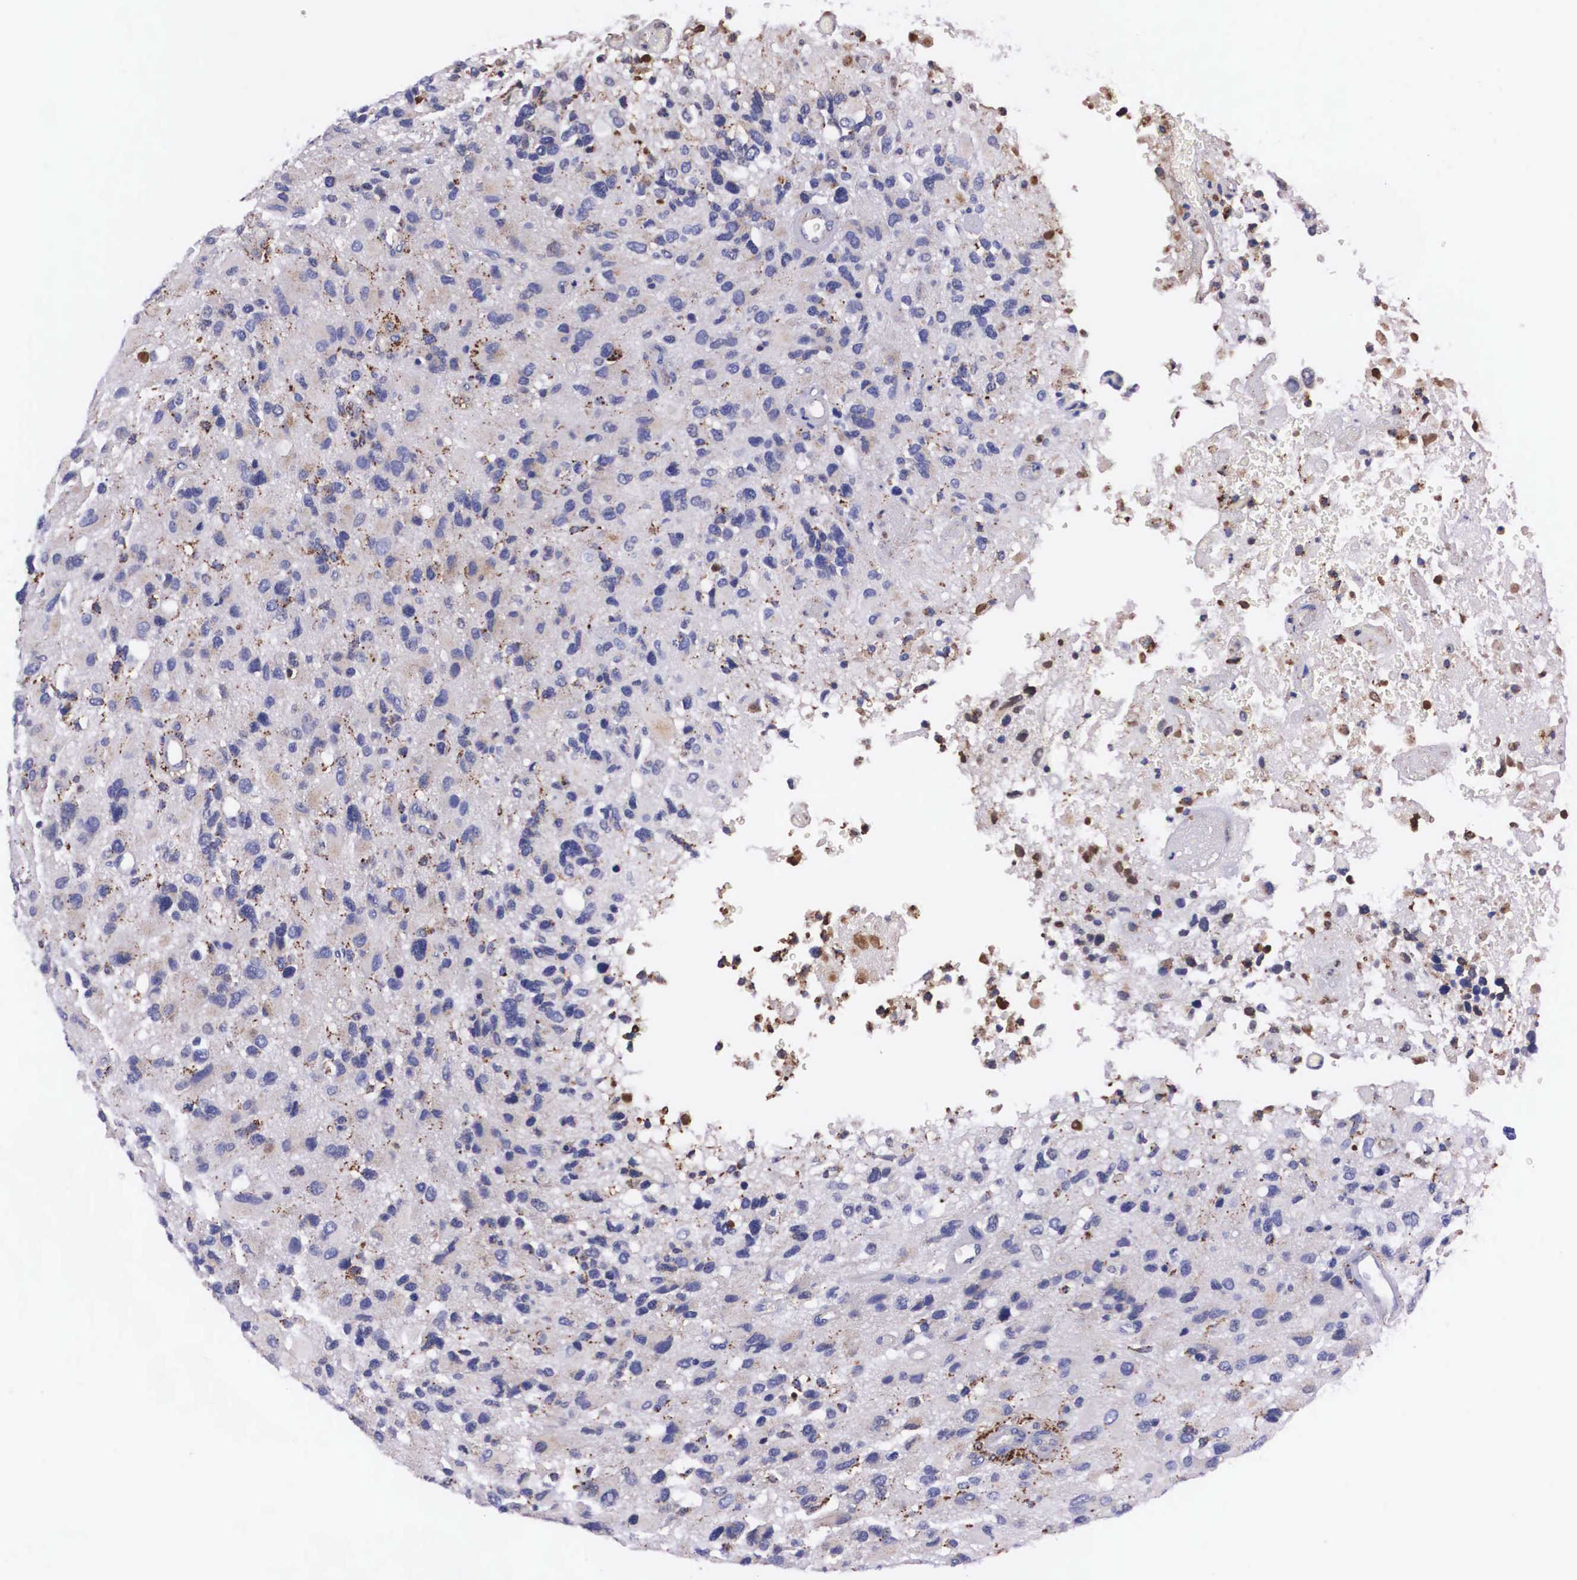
{"staining": {"intensity": "negative", "quantity": "none", "location": "none"}, "tissue": "glioma", "cell_type": "Tumor cells", "image_type": "cancer", "snomed": [{"axis": "morphology", "description": "Glioma, malignant, High grade"}, {"axis": "topography", "description": "Brain"}], "caption": "DAB (3,3'-diaminobenzidine) immunohistochemical staining of glioma displays no significant expression in tumor cells.", "gene": "NAGA", "patient": {"sex": "male", "age": 69}}